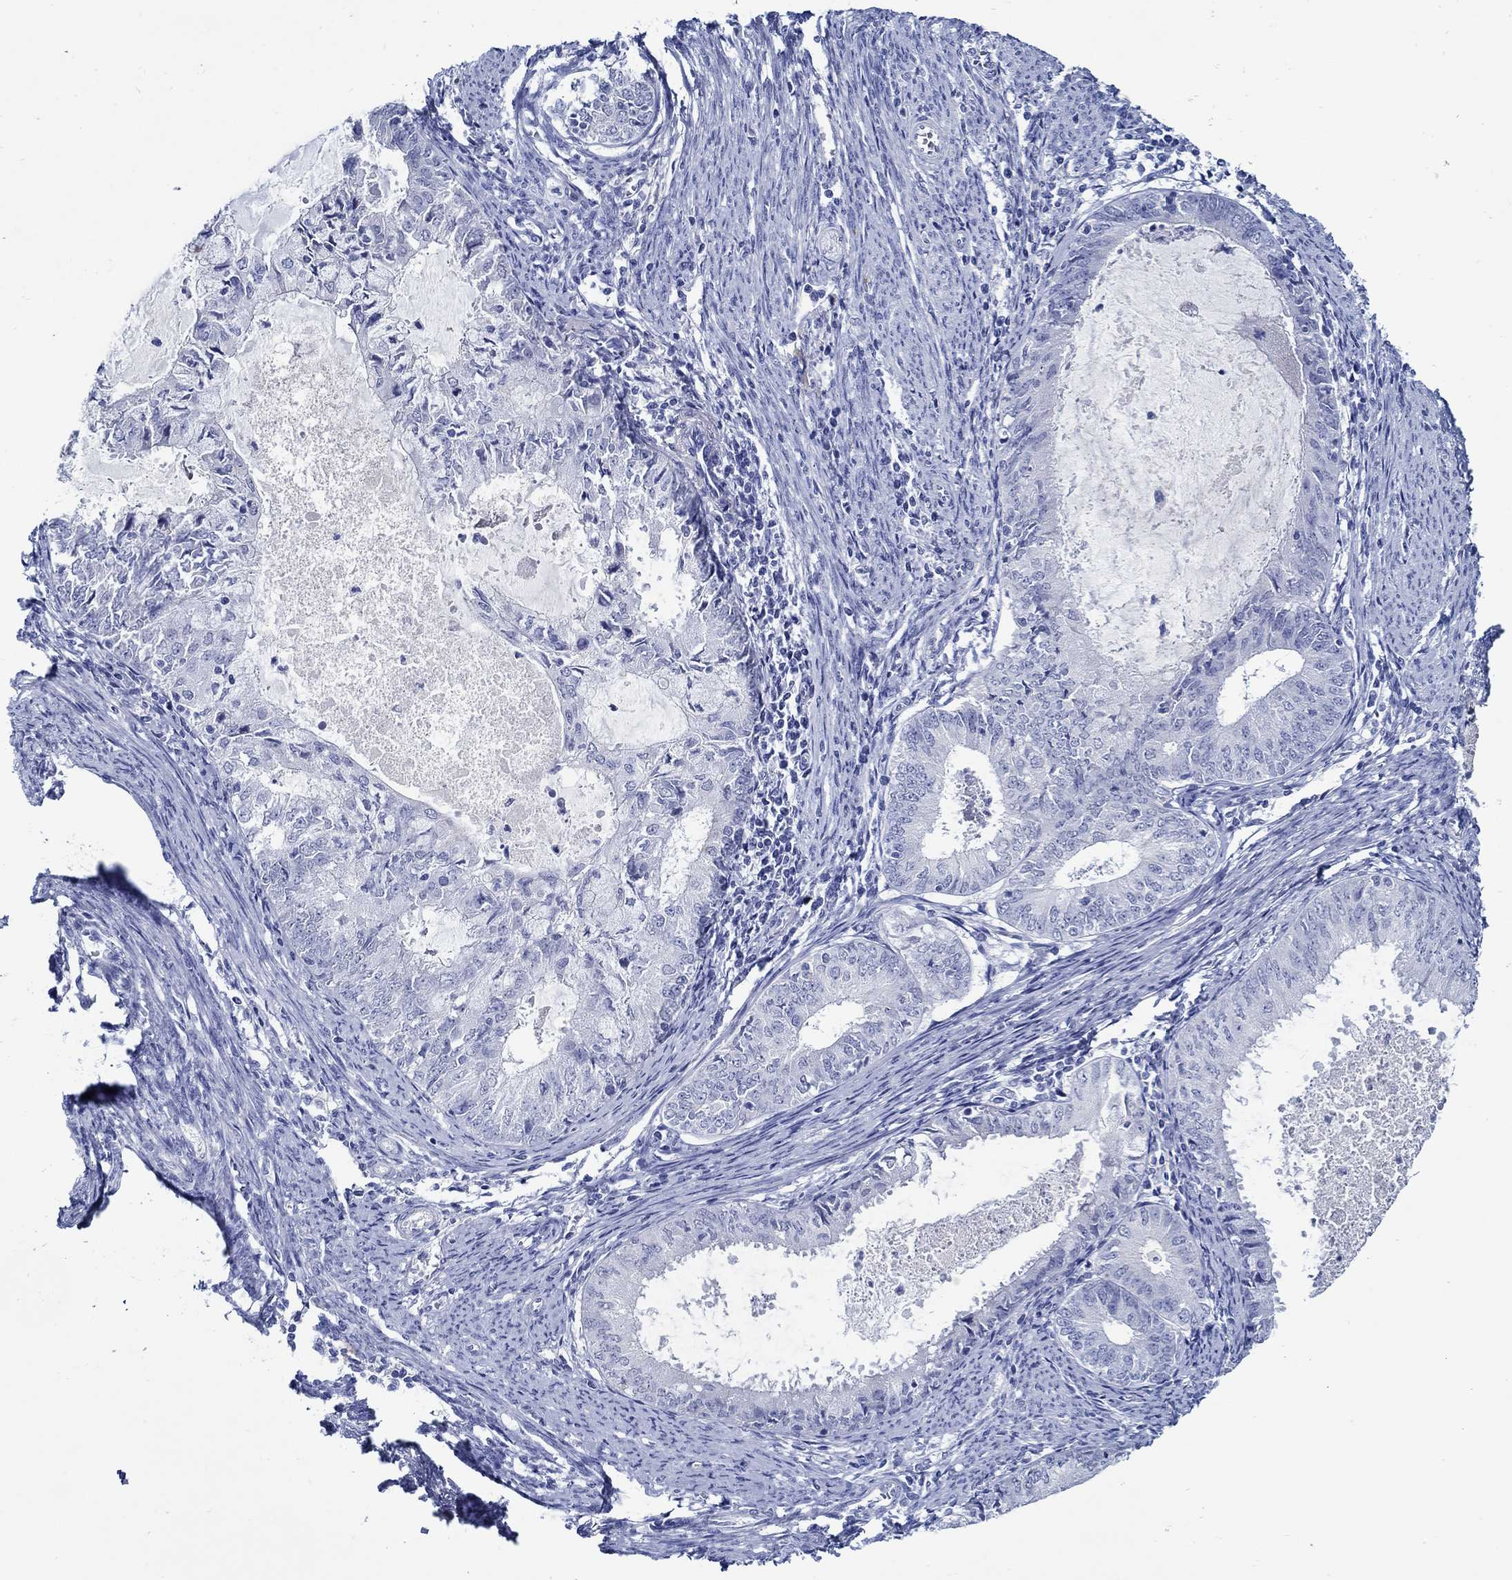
{"staining": {"intensity": "negative", "quantity": "none", "location": "none"}, "tissue": "endometrial cancer", "cell_type": "Tumor cells", "image_type": "cancer", "snomed": [{"axis": "morphology", "description": "Adenocarcinoma, NOS"}, {"axis": "topography", "description": "Endometrium"}], "caption": "DAB (3,3'-diaminobenzidine) immunohistochemical staining of endometrial adenocarcinoma demonstrates no significant expression in tumor cells.", "gene": "MC2R", "patient": {"sex": "female", "age": 57}}